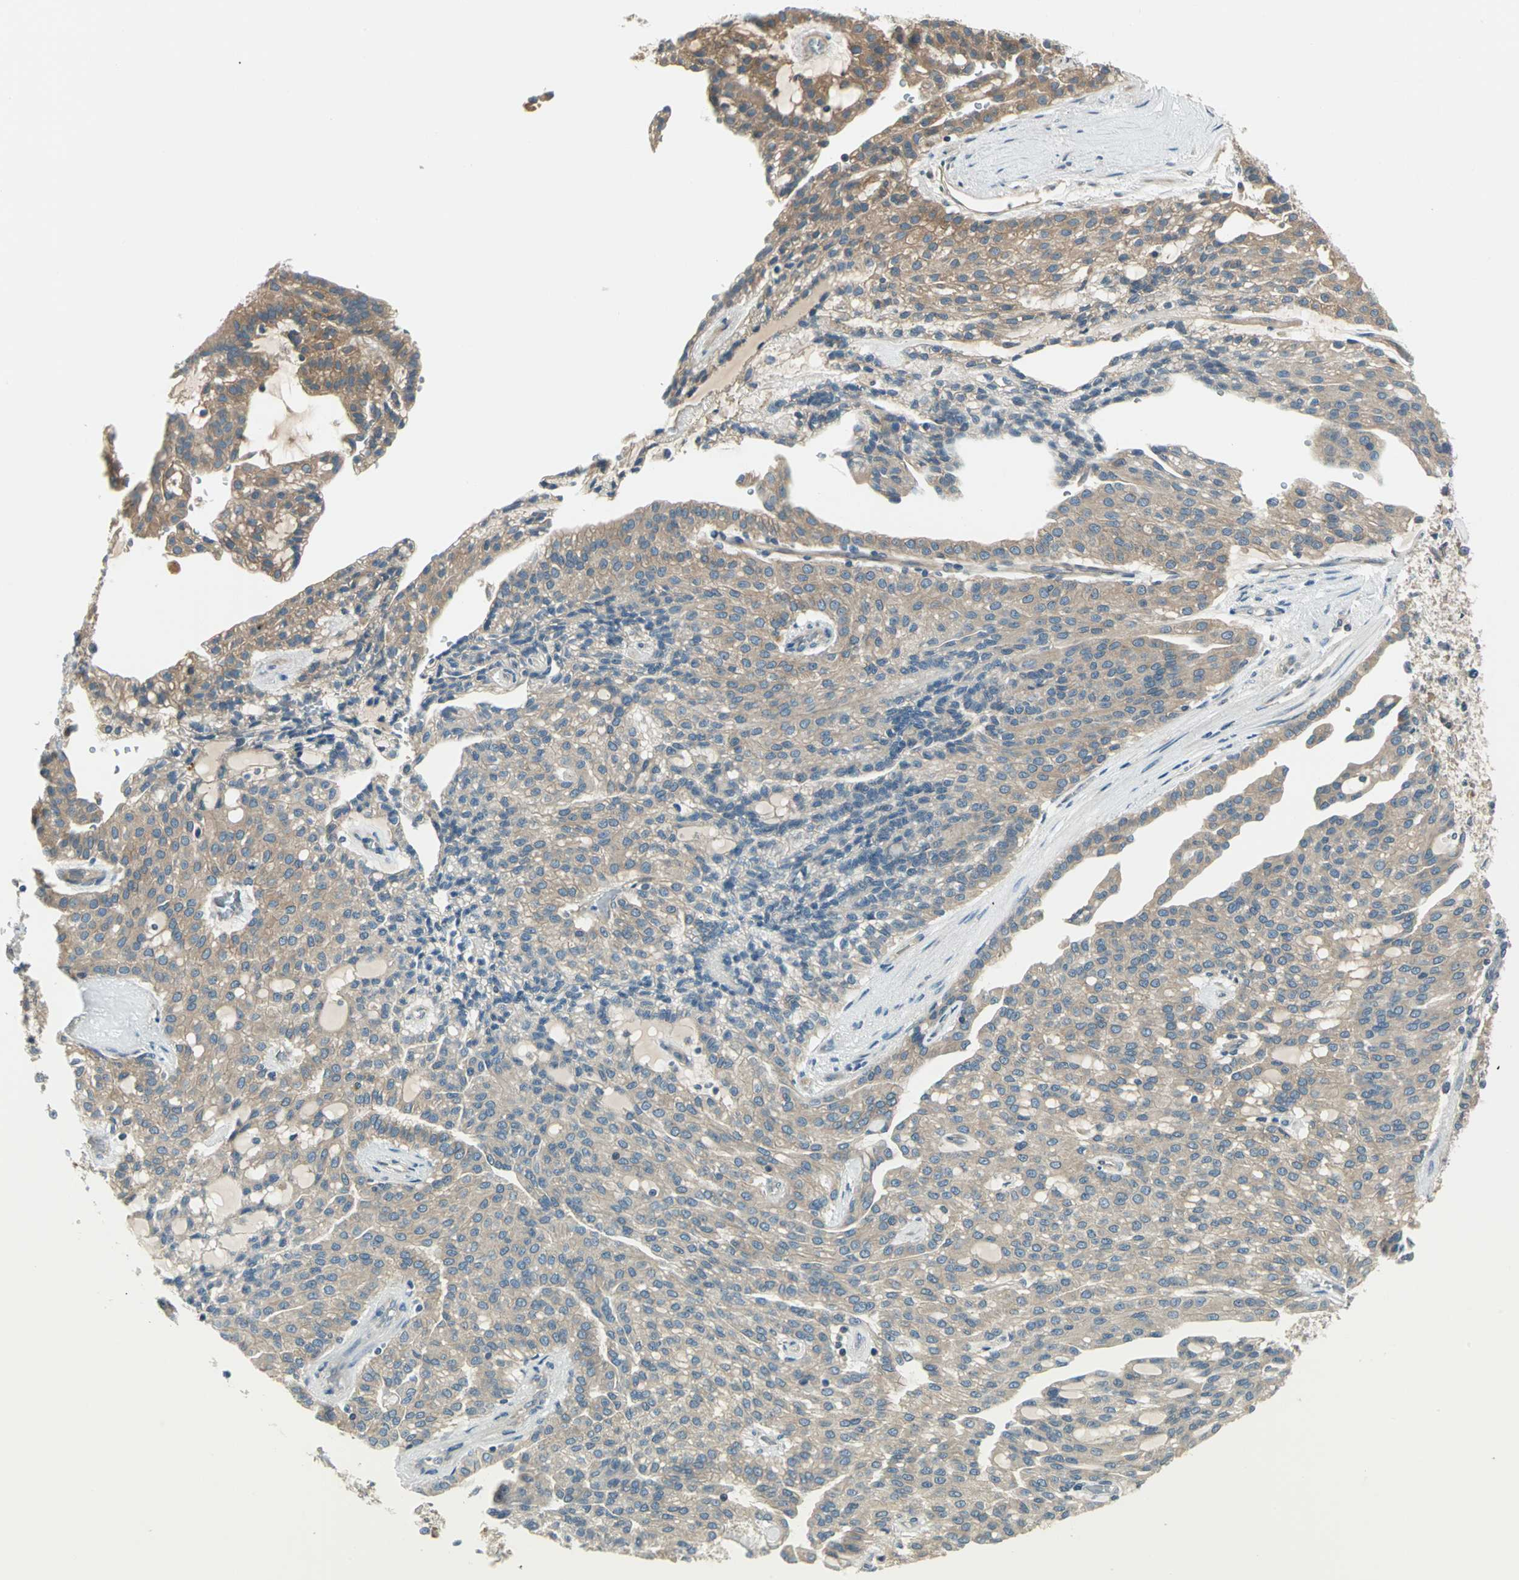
{"staining": {"intensity": "weak", "quantity": ">75%", "location": "cytoplasmic/membranous"}, "tissue": "renal cancer", "cell_type": "Tumor cells", "image_type": "cancer", "snomed": [{"axis": "morphology", "description": "Adenocarcinoma, NOS"}, {"axis": "topography", "description": "Kidney"}], "caption": "Weak cytoplasmic/membranous positivity for a protein is present in approximately >75% of tumor cells of renal cancer using immunohistochemistry.", "gene": "PRKAA1", "patient": {"sex": "male", "age": 63}}